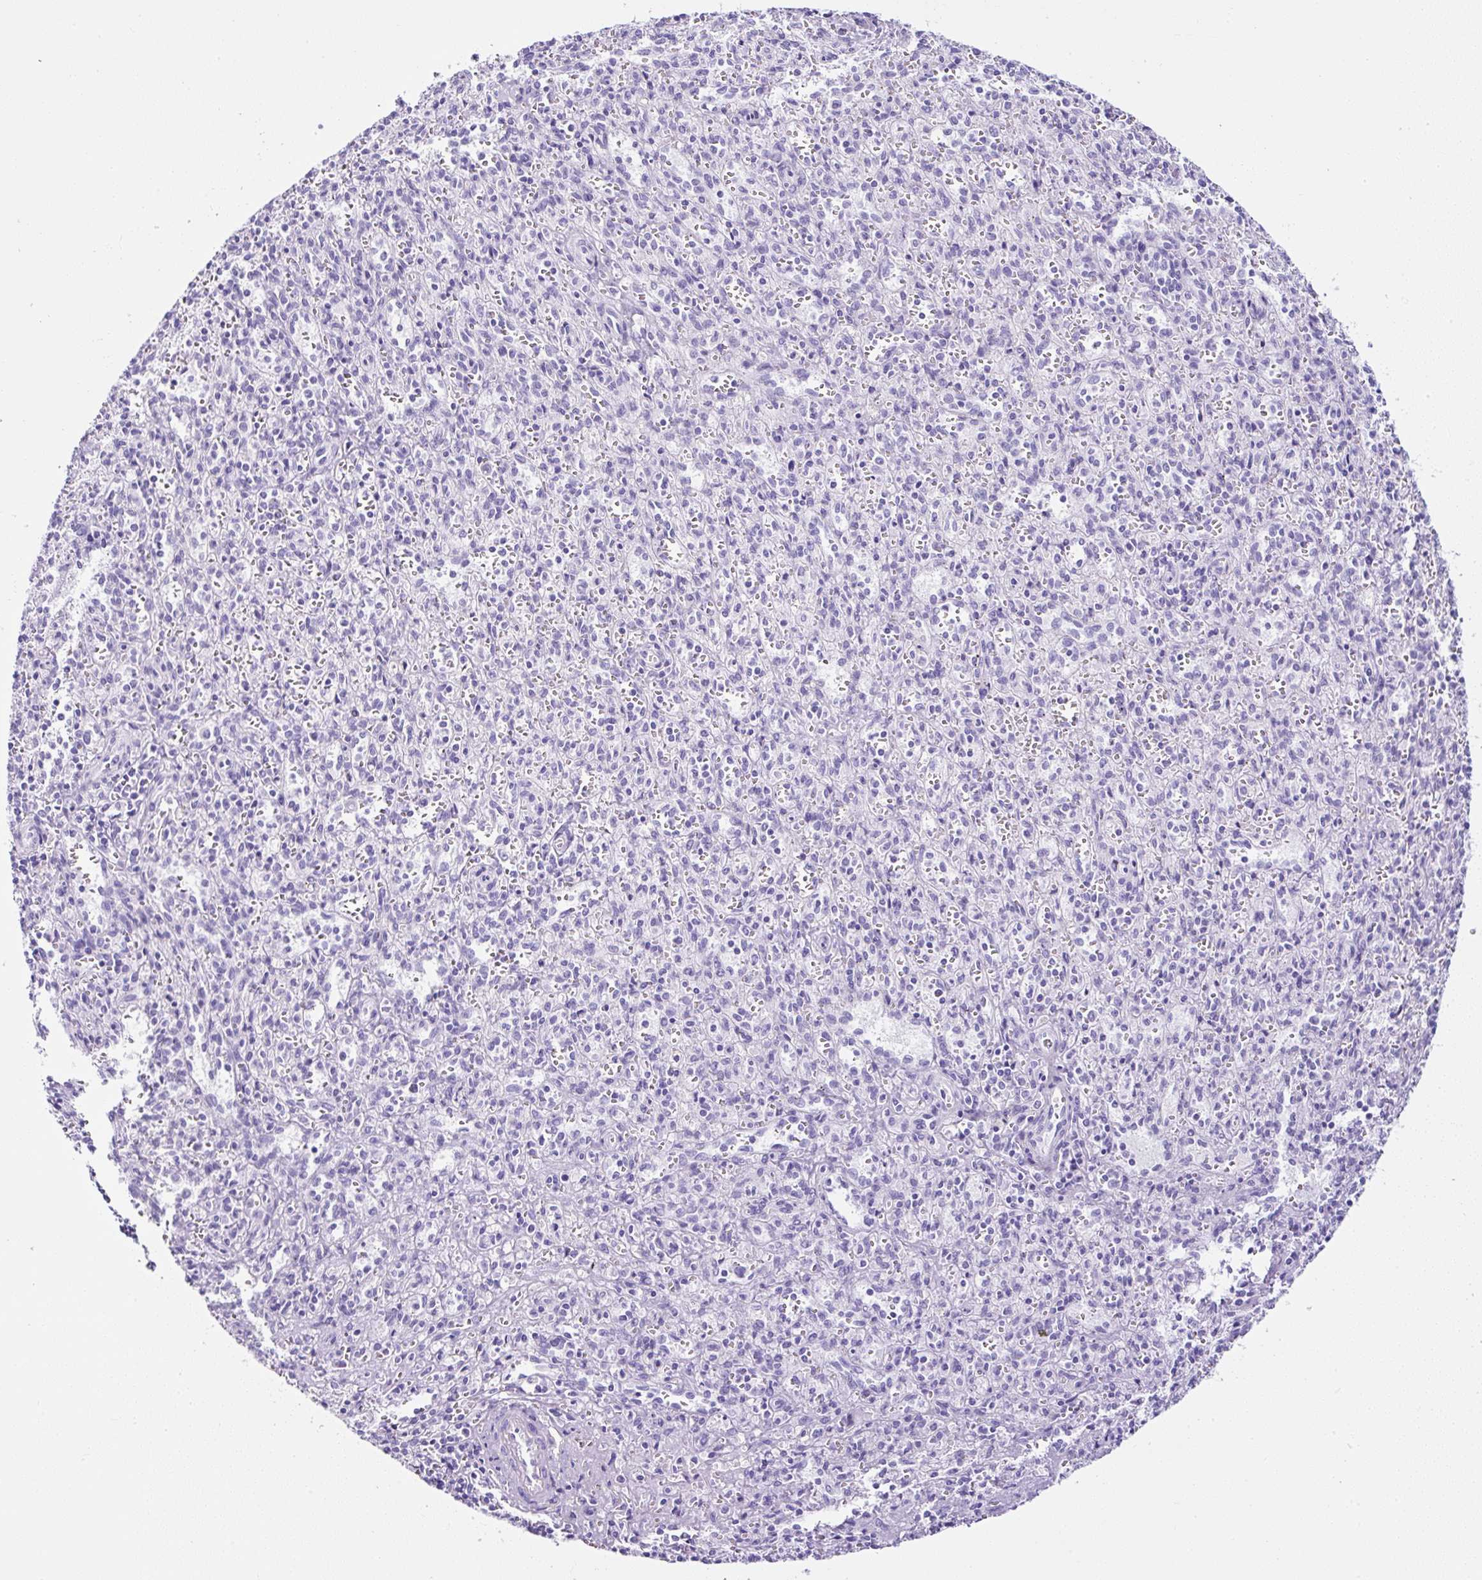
{"staining": {"intensity": "negative", "quantity": "none", "location": "none"}, "tissue": "spleen", "cell_type": "Cells in red pulp", "image_type": "normal", "snomed": [{"axis": "morphology", "description": "Normal tissue, NOS"}, {"axis": "topography", "description": "Spleen"}], "caption": "Immunohistochemistry photomicrograph of unremarkable spleen stained for a protein (brown), which shows no positivity in cells in red pulp.", "gene": "TMEM200B", "patient": {"sex": "female", "age": 26}}